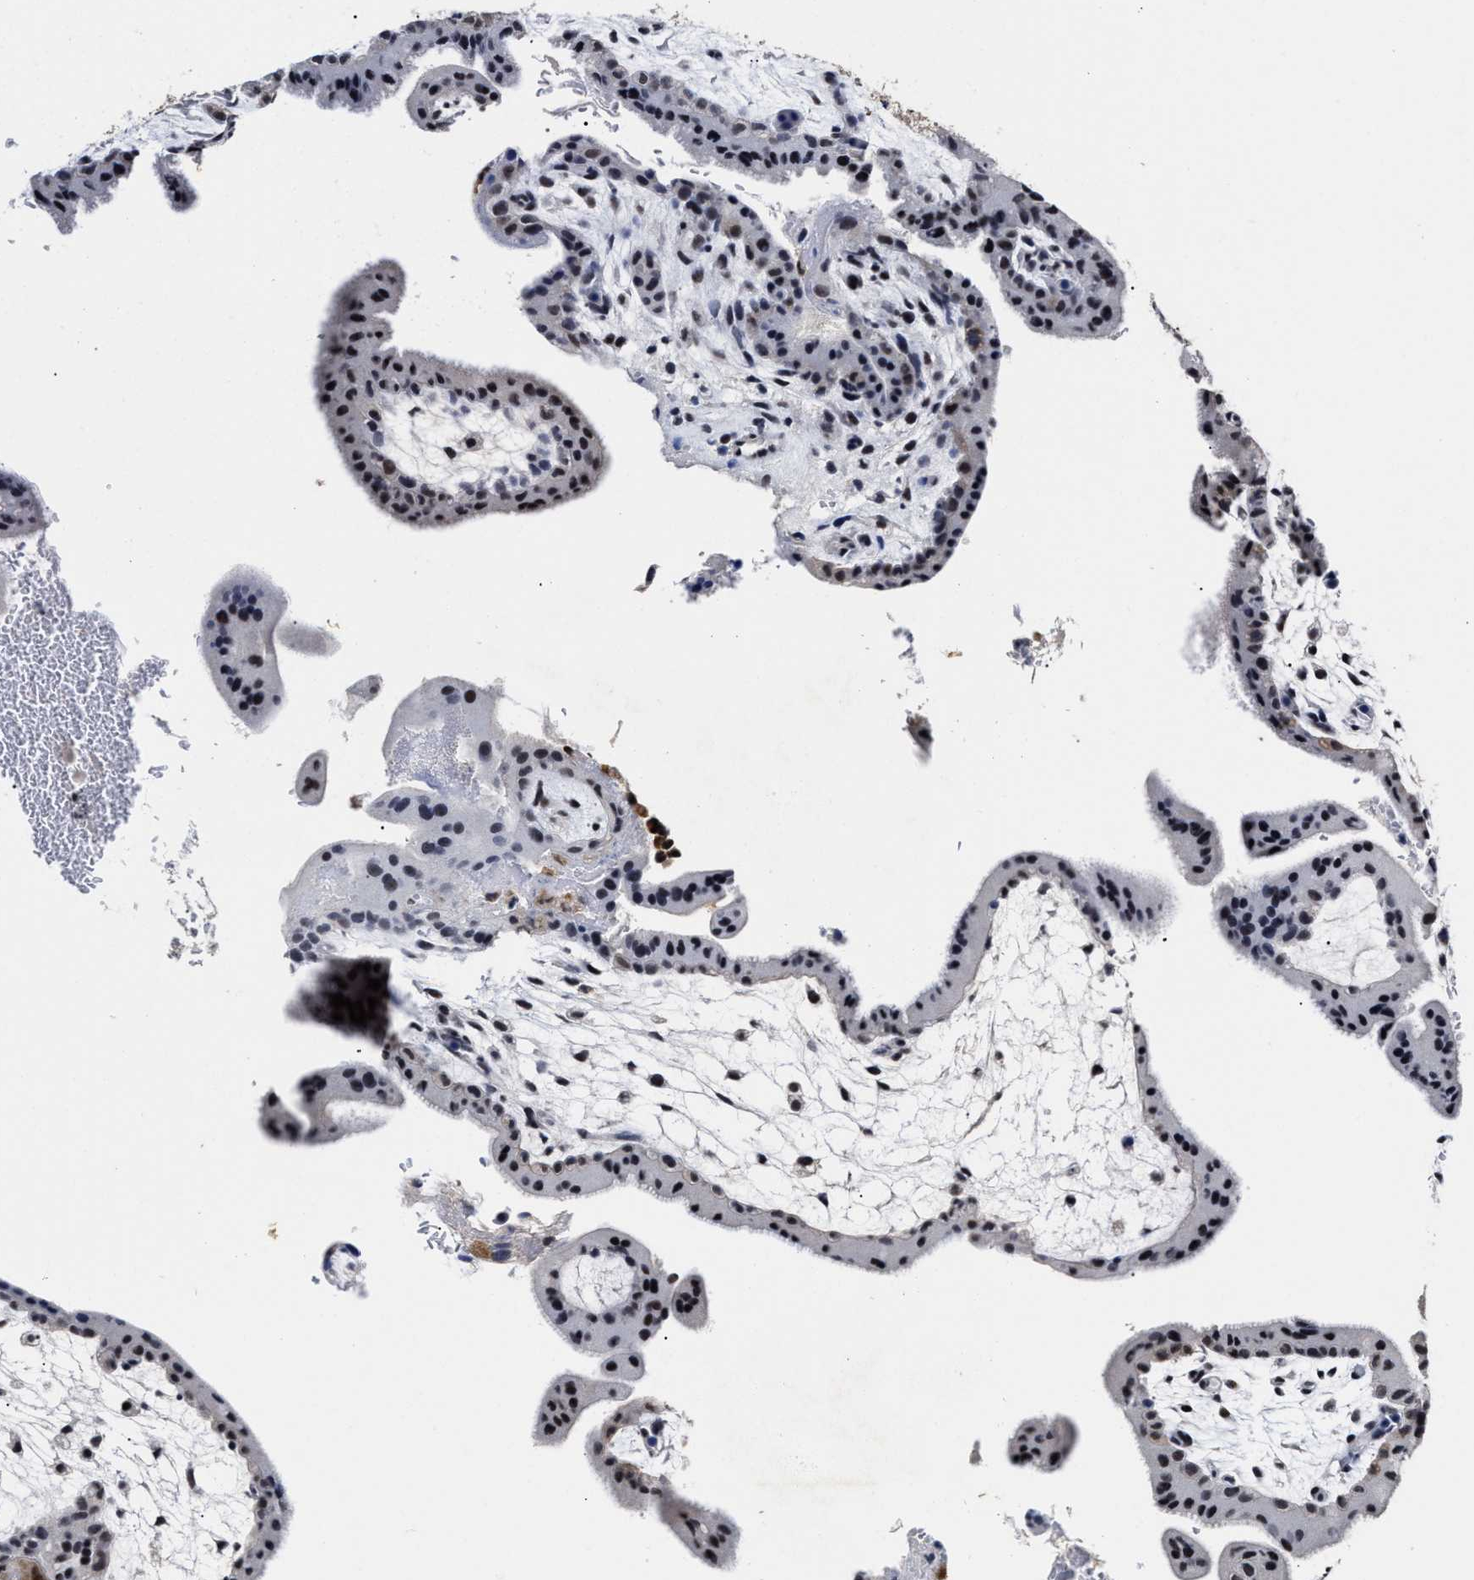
{"staining": {"intensity": "strong", "quantity": "<25%", "location": "nuclear"}, "tissue": "placenta", "cell_type": "Decidual cells", "image_type": "normal", "snomed": [{"axis": "morphology", "description": "Normal tissue, NOS"}, {"axis": "topography", "description": "Placenta"}], "caption": "Brown immunohistochemical staining in normal placenta demonstrates strong nuclear positivity in approximately <25% of decidual cells. (Brightfield microscopy of DAB IHC at high magnification).", "gene": "PRPF4B", "patient": {"sex": "female", "age": 35}}